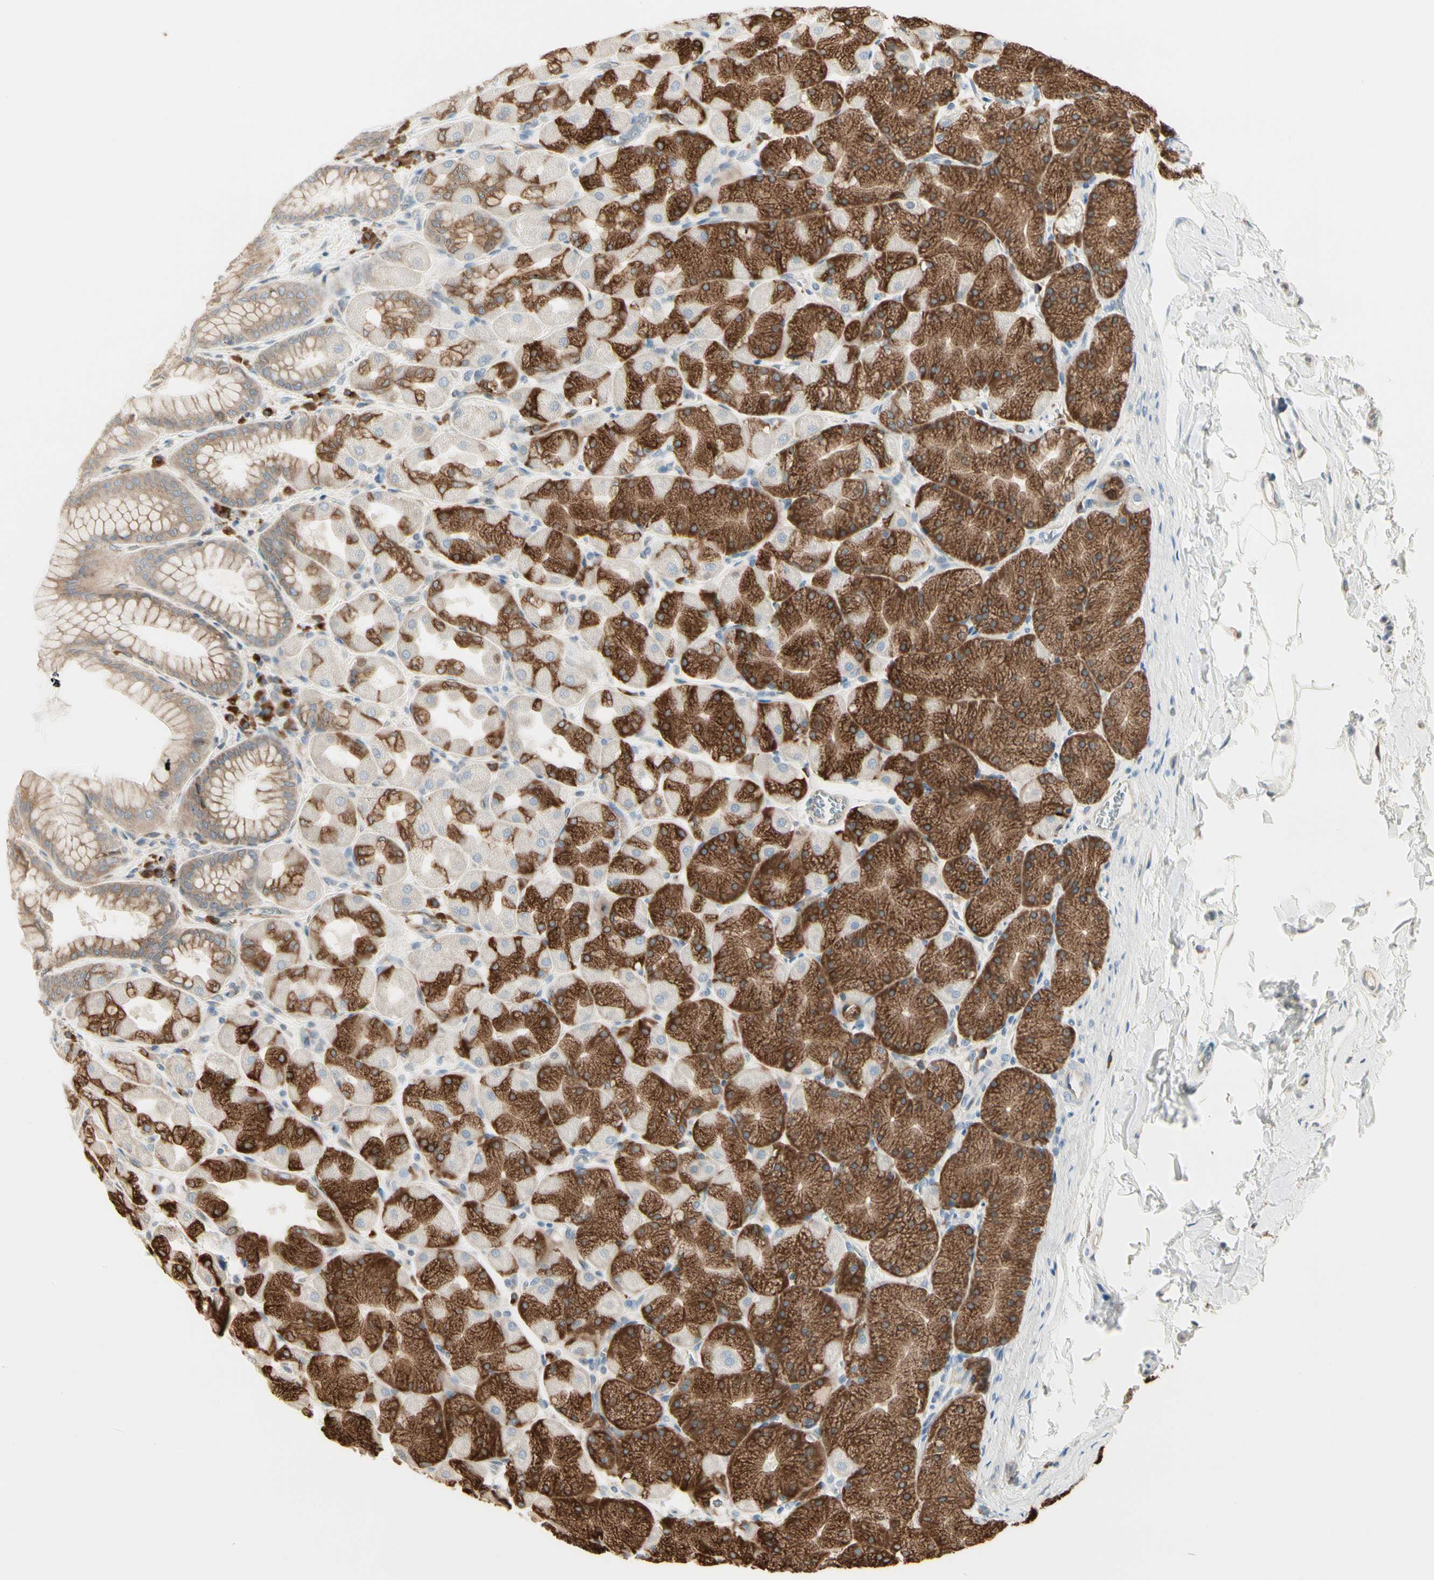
{"staining": {"intensity": "strong", "quantity": "25%-75%", "location": "cytoplasmic/membranous"}, "tissue": "stomach", "cell_type": "Glandular cells", "image_type": "normal", "snomed": [{"axis": "morphology", "description": "Normal tissue, NOS"}, {"axis": "topography", "description": "Stomach, upper"}], "caption": "Benign stomach displays strong cytoplasmic/membranous positivity in approximately 25%-75% of glandular cells, visualized by immunohistochemistry.", "gene": "NUCB2", "patient": {"sex": "female", "age": 56}}